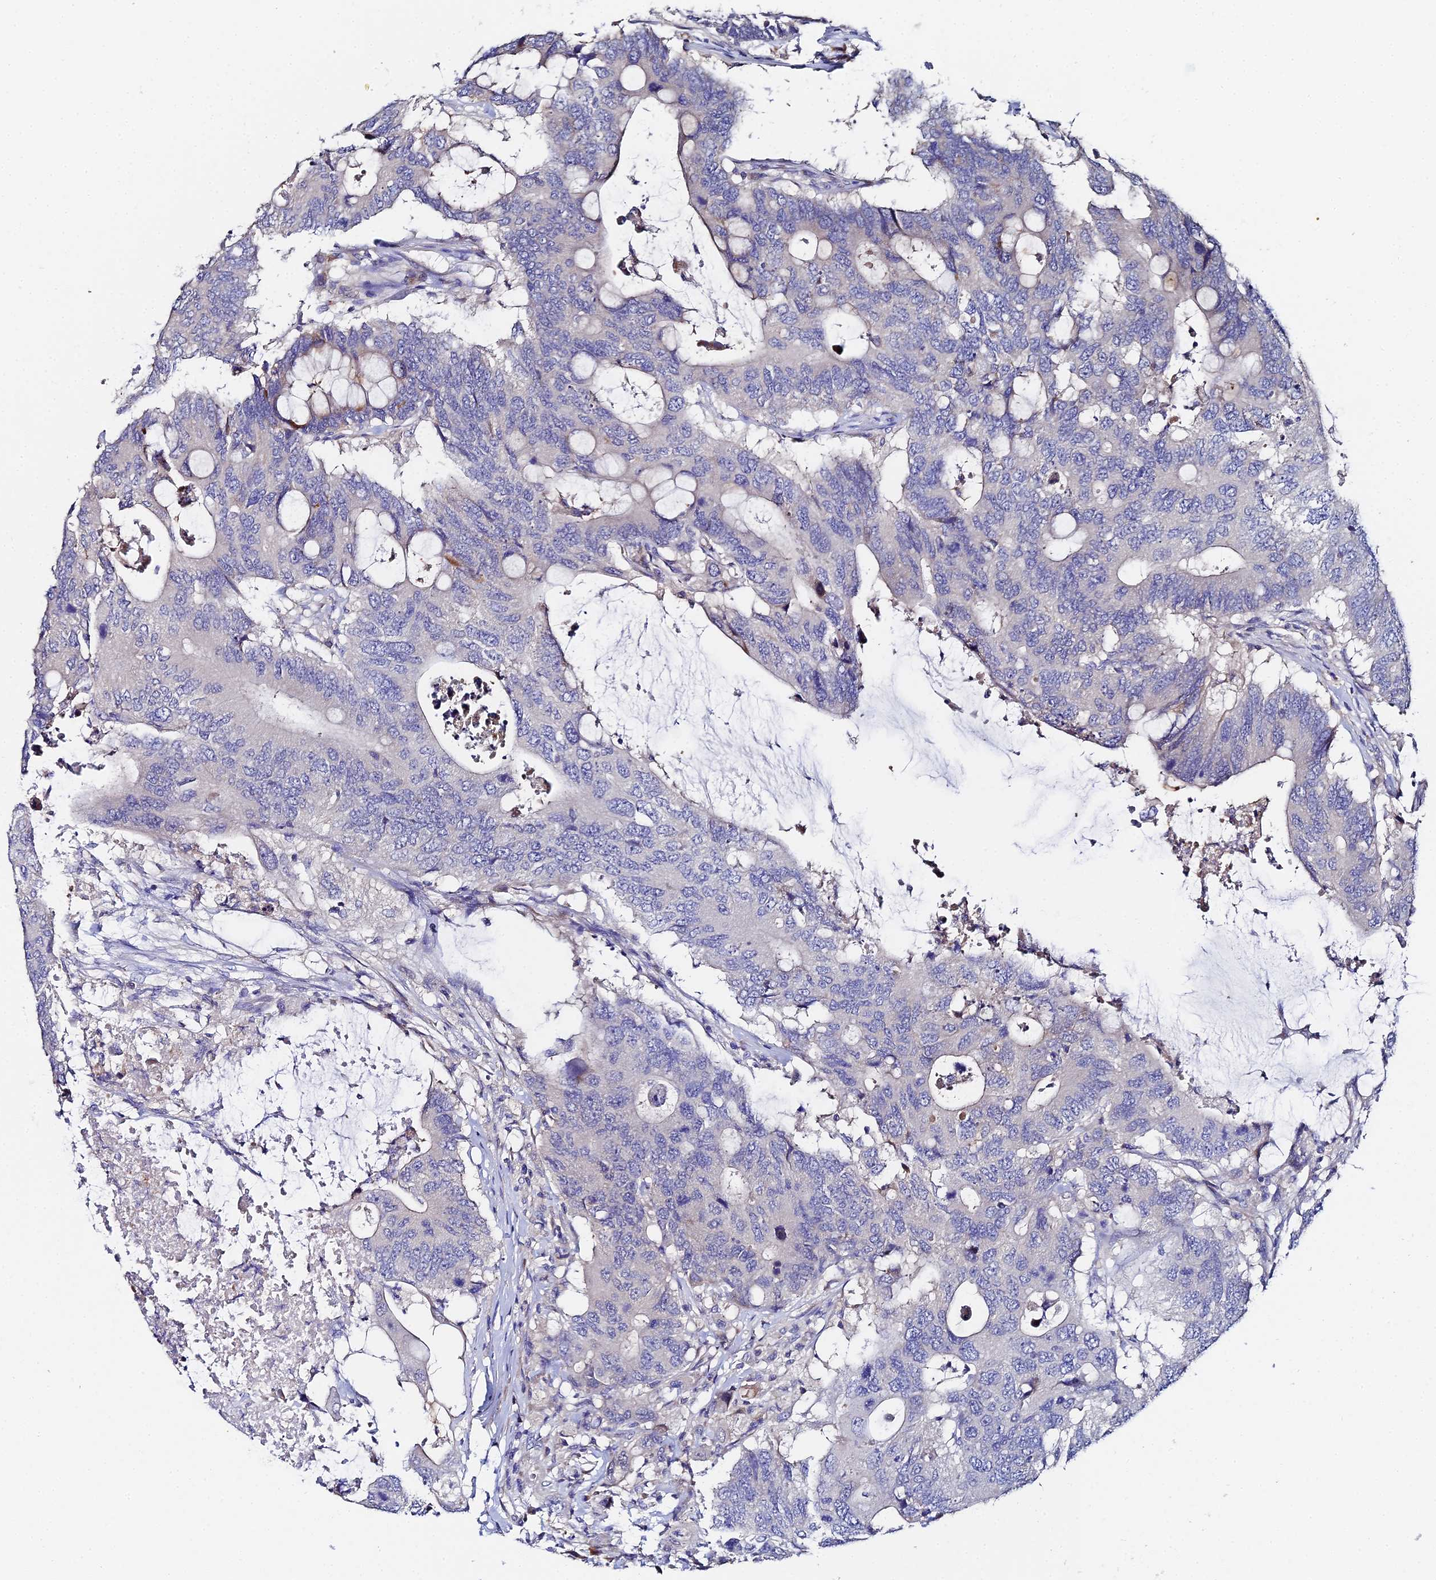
{"staining": {"intensity": "negative", "quantity": "none", "location": "none"}, "tissue": "colorectal cancer", "cell_type": "Tumor cells", "image_type": "cancer", "snomed": [{"axis": "morphology", "description": "Adenocarcinoma, NOS"}, {"axis": "topography", "description": "Colon"}], "caption": "Tumor cells show no significant protein expression in colorectal cancer (adenocarcinoma).", "gene": "UBE2L3", "patient": {"sex": "male", "age": 71}}